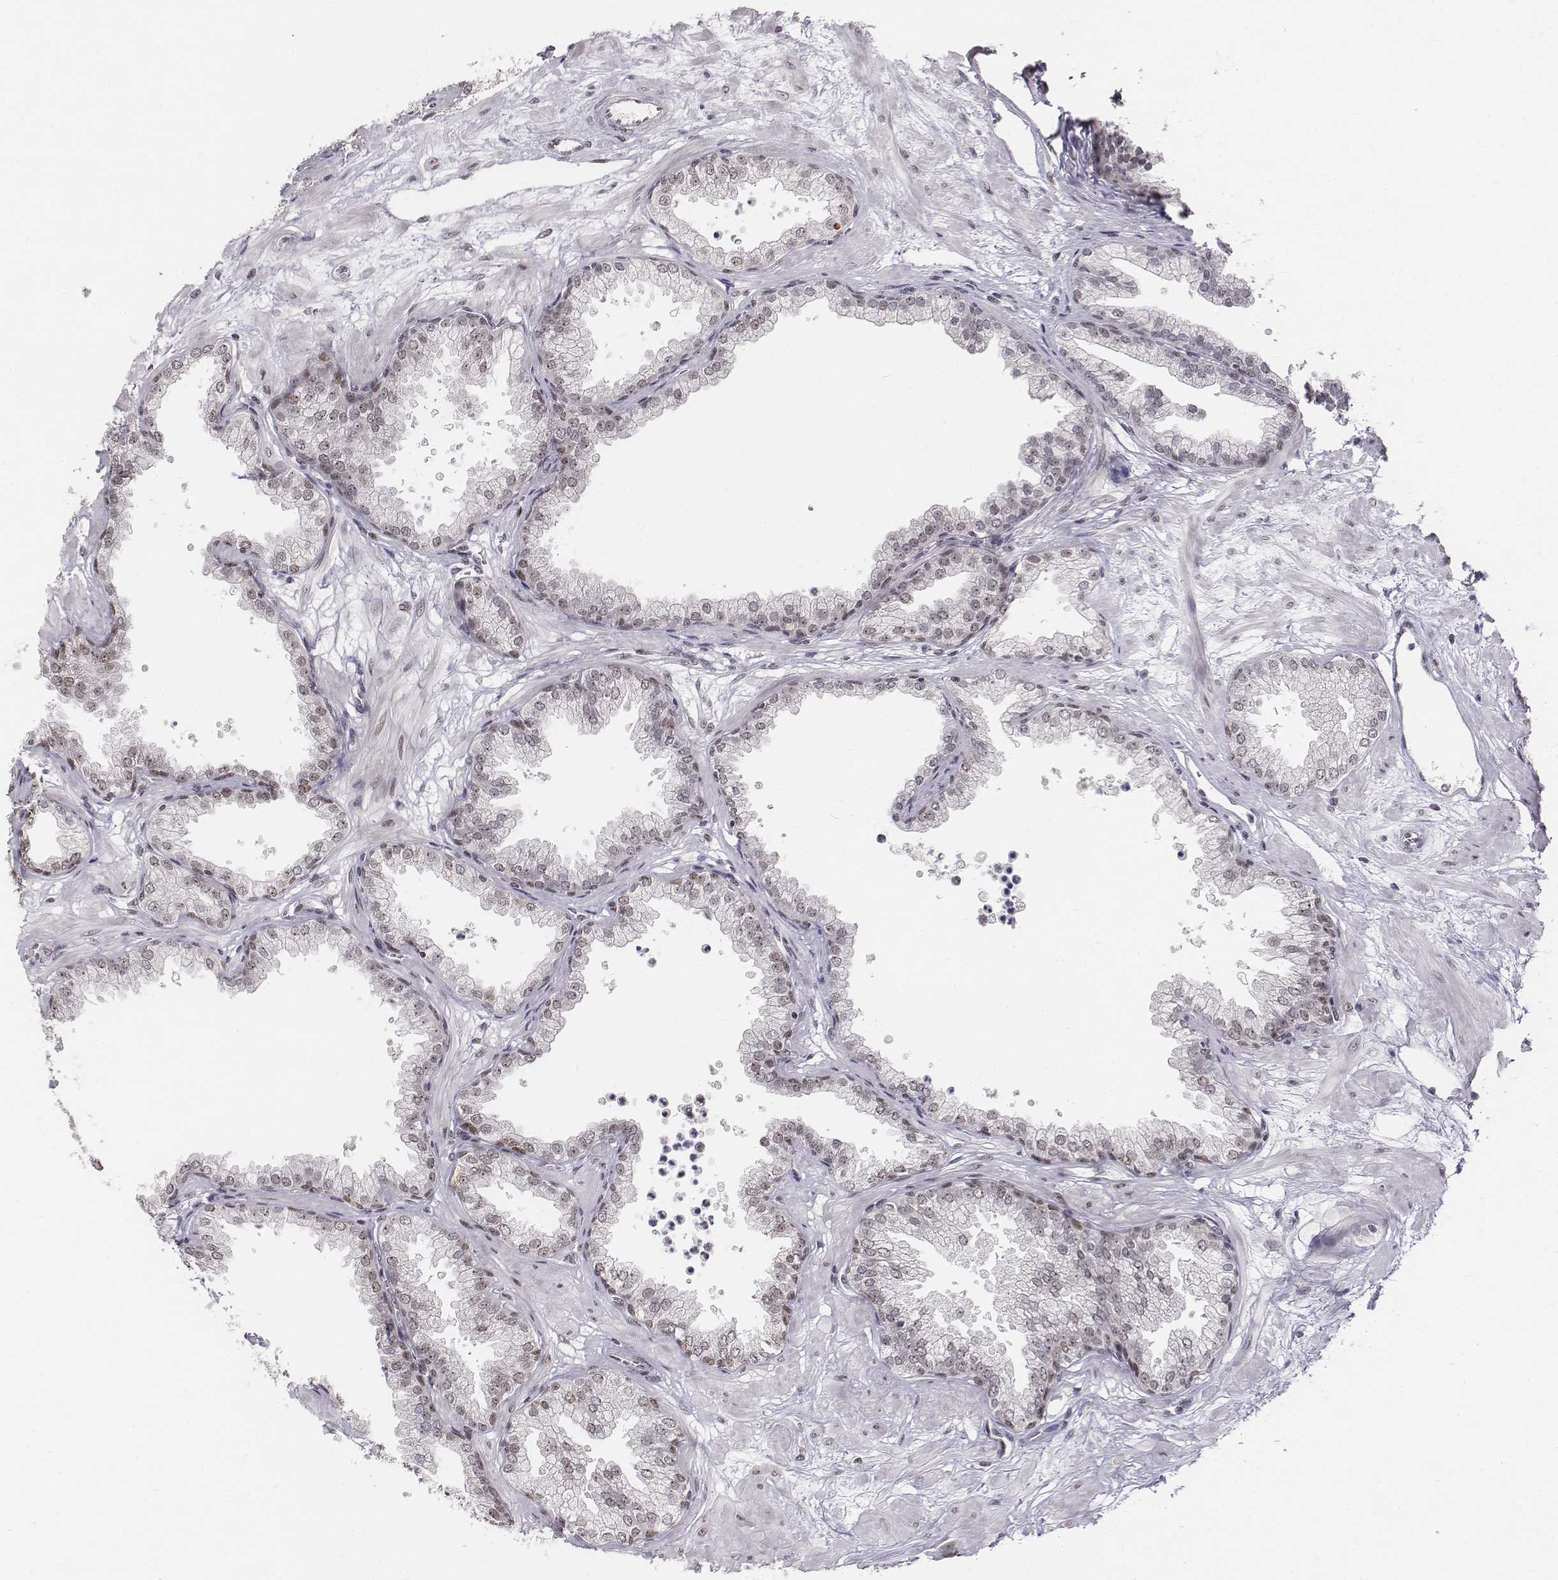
{"staining": {"intensity": "weak", "quantity": "<25%", "location": "nuclear"}, "tissue": "prostate", "cell_type": "Glandular cells", "image_type": "normal", "snomed": [{"axis": "morphology", "description": "Normal tissue, NOS"}, {"axis": "topography", "description": "Prostate"}], "caption": "DAB (3,3'-diaminobenzidine) immunohistochemical staining of benign prostate reveals no significant staining in glandular cells. (Brightfield microscopy of DAB (3,3'-diaminobenzidine) IHC at high magnification).", "gene": "PHF6", "patient": {"sex": "male", "age": 37}}